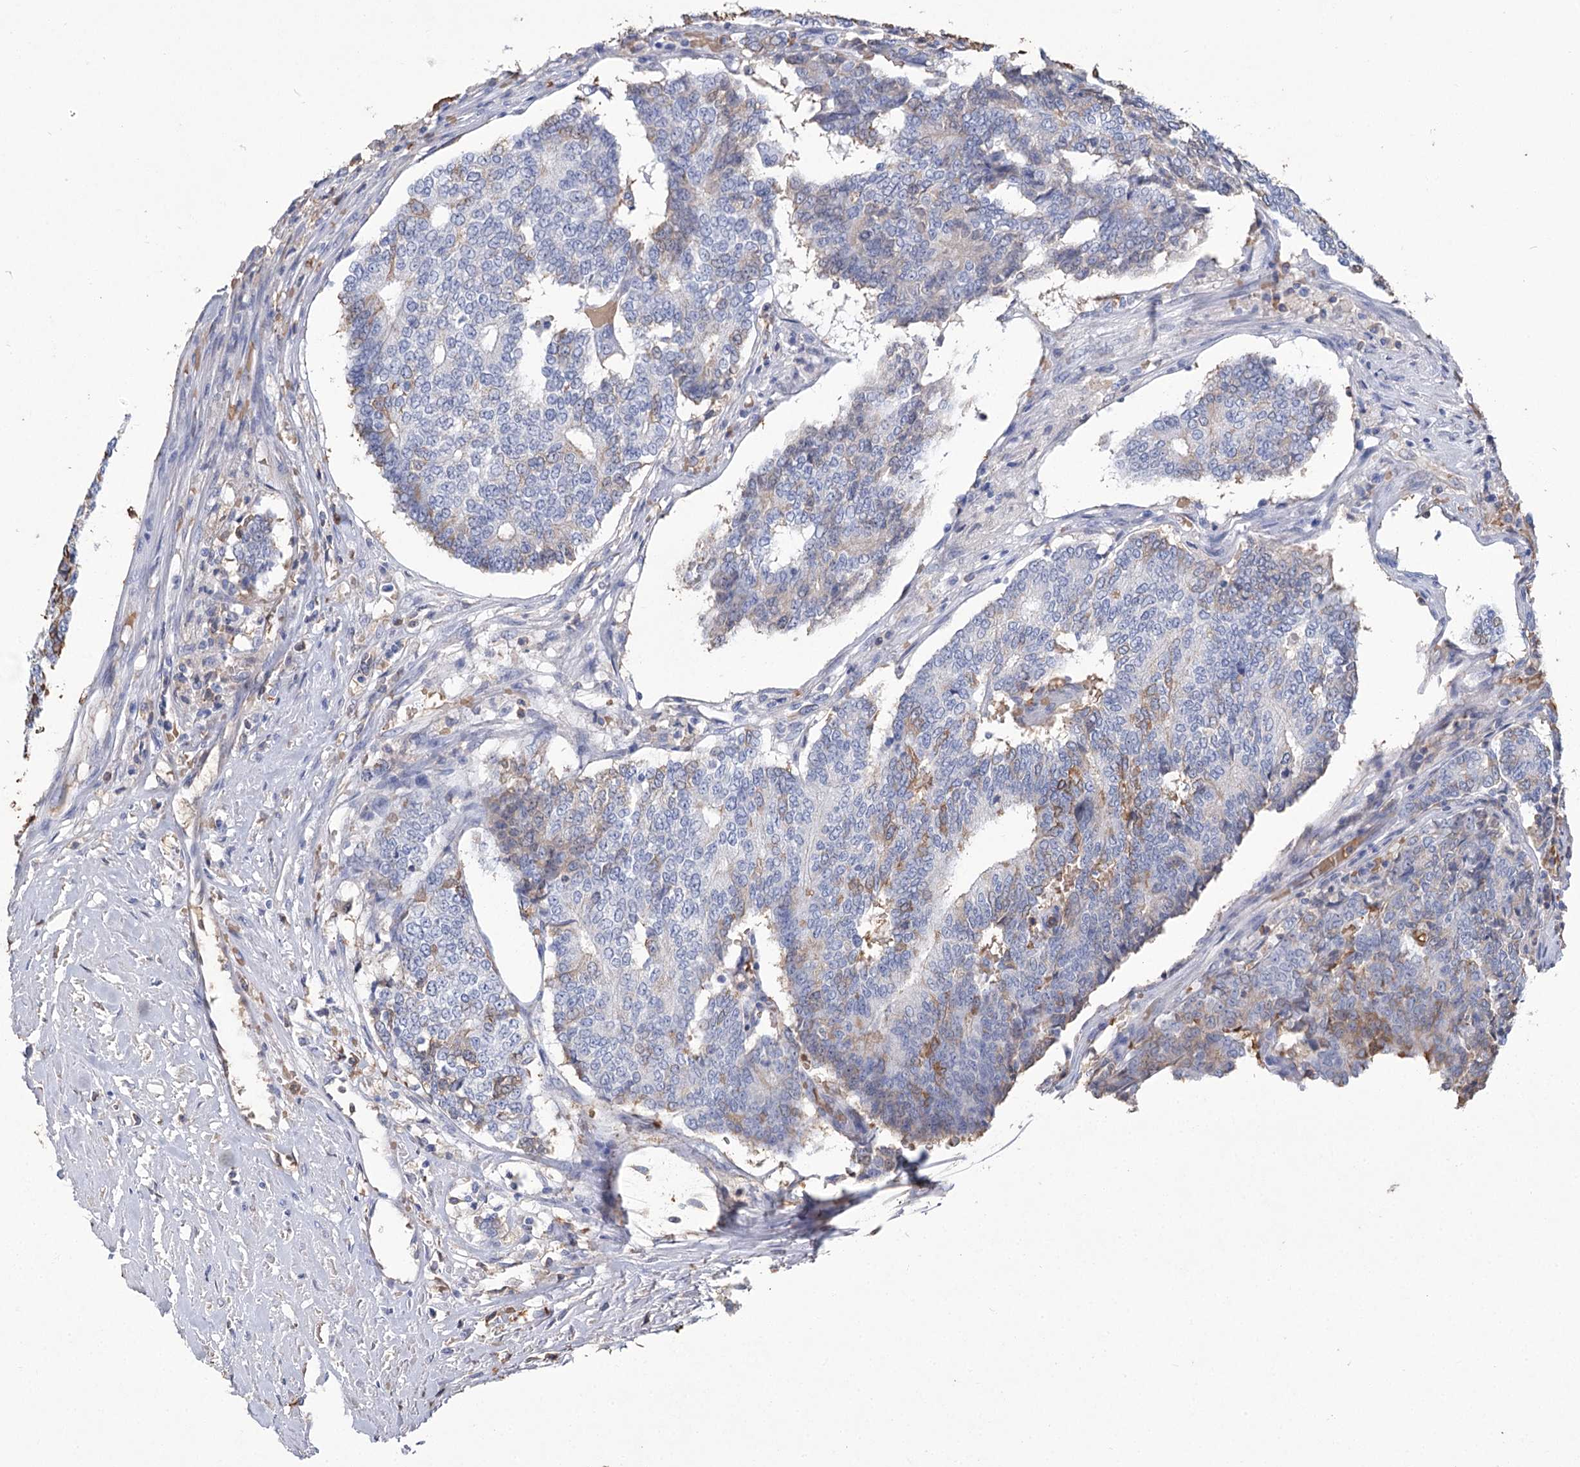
{"staining": {"intensity": "weak", "quantity": "<25%", "location": "cytoplasmic/membranous"}, "tissue": "prostate cancer", "cell_type": "Tumor cells", "image_type": "cancer", "snomed": [{"axis": "morphology", "description": "Normal tissue, NOS"}, {"axis": "morphology", "description": "Adenocarcinoma, High grade"}, {"axis": "topography", "description": "Prostate"}, {"axis": "topography", "description": "Seminal veicle"}], "caption": "Tumor cells are negative for protein expression in human high-grade adenocarcinoma (prostate).", "gene": "HBA1", "patient": {"sex": "male", "age": 55}}